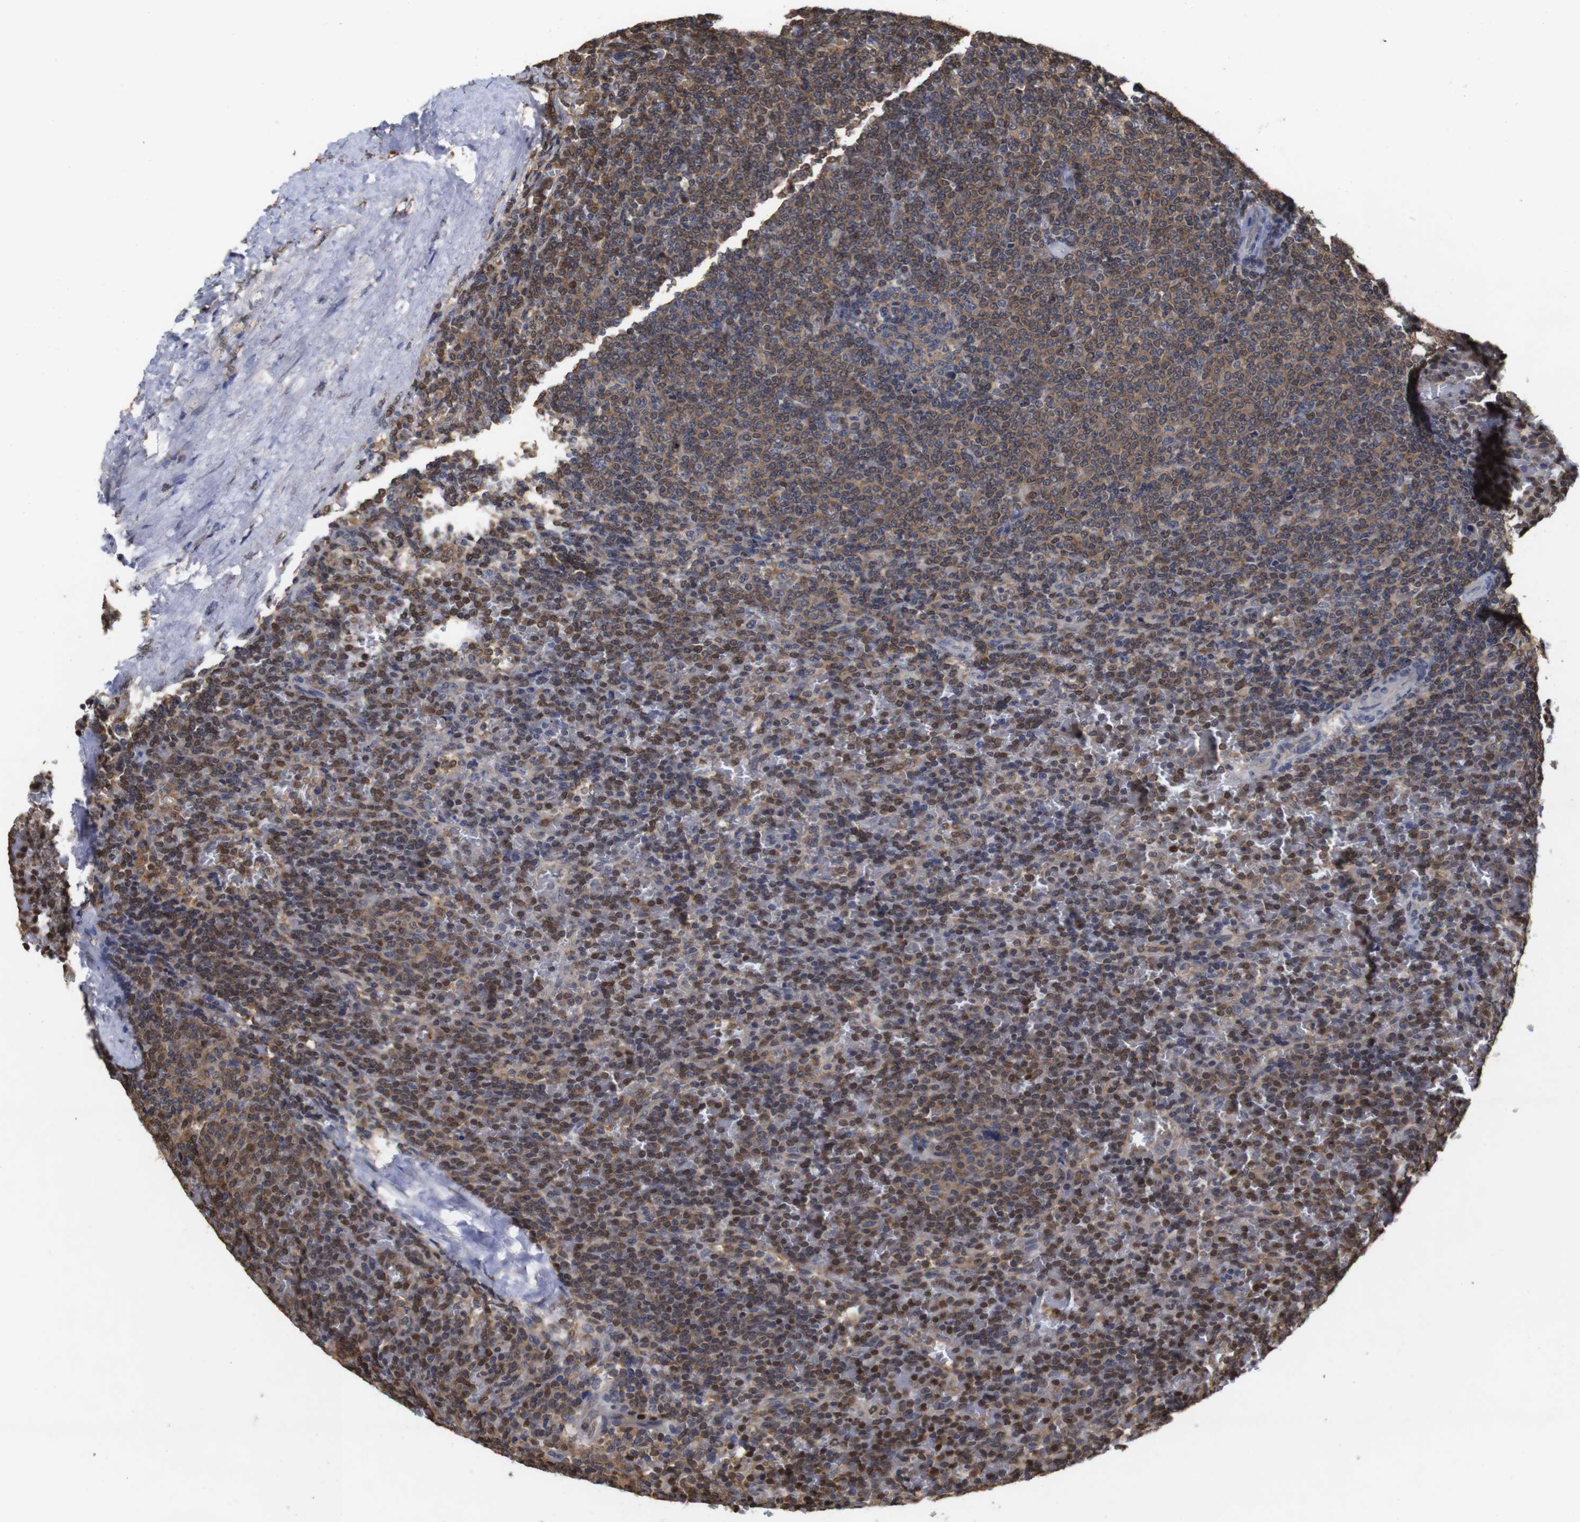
{"staining": {"intensity": "strong", "quantity": ">75%", "location": "cytoplasmic/membranous,nuclear"}, "tissue": "lymphoma", "cell_type": "Tumor cells", "image_type": "cancer", "snomed": [{"axis": "morphology", "description": "Malignant lymphoma, non-Hodgkin's type, Low grade"}, {"axis": "topography", "description": "Spleen"}], "caption": "Immunohistochemistry of malignant lymphoma, non-Hodgkin's type (low-grade) reveals high levels of strong cytoplasmic/membranous and nuclear expression in about >75% of tumor cells.", "gene": "SUMO3", "patient": {"sex": "female", "age": 77}}